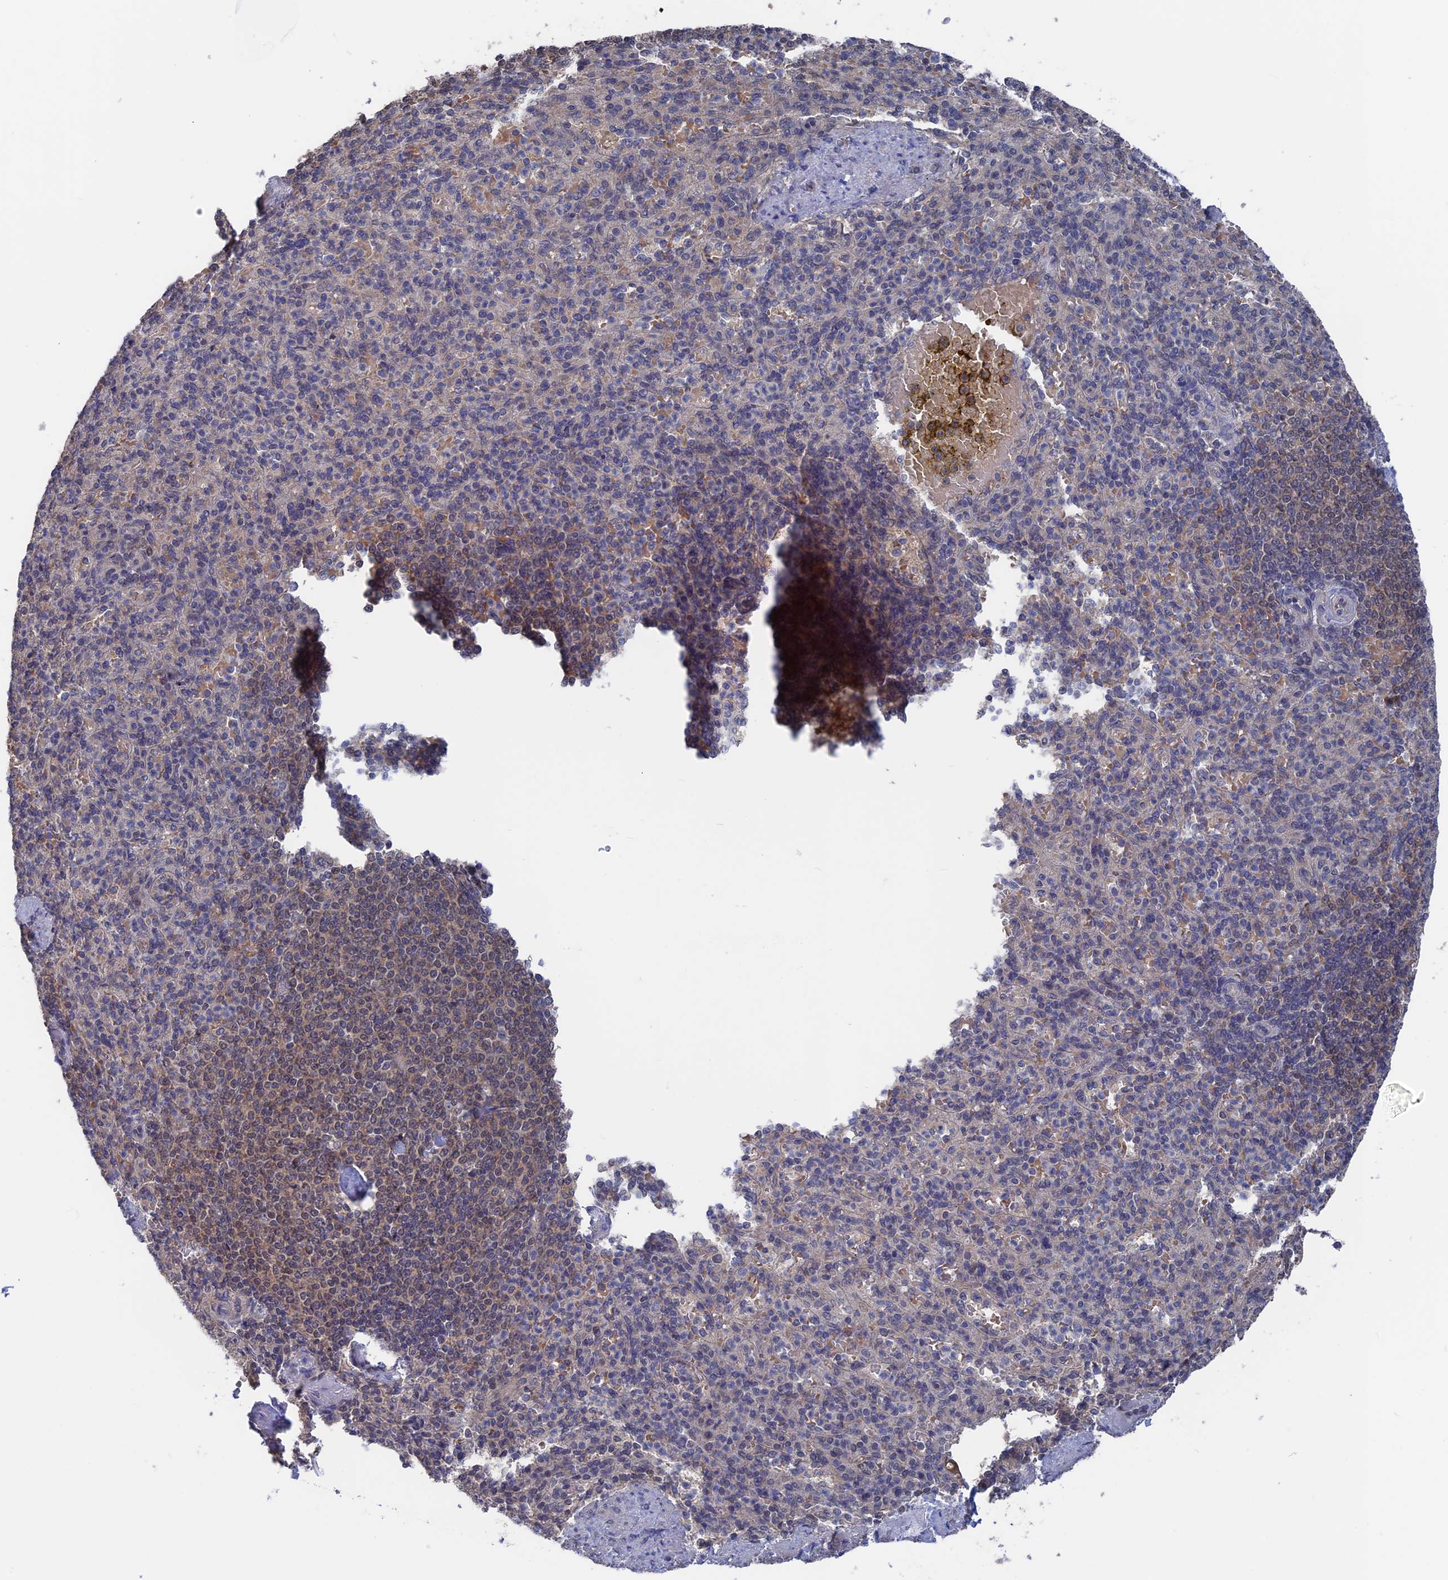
{"staining": {"intensity": "weak", "quantity": "<25%", "location": "cytoplasmic/membranous"}, "tissue": "spleen", "cell_type": "Cells in red pulp", "image_type": "normal", "snomed": [{"axis": "morphology", "description": "Normal tissue, NOS"}, {"axis": "topography", "description": "Spleen"}], "caption": "Immunohistochemical staining of normal human spleen reveals no significant expression in cells in red pulp.", "gene": "NUTF2", "patient": {"sex": "female", "age": 74}}